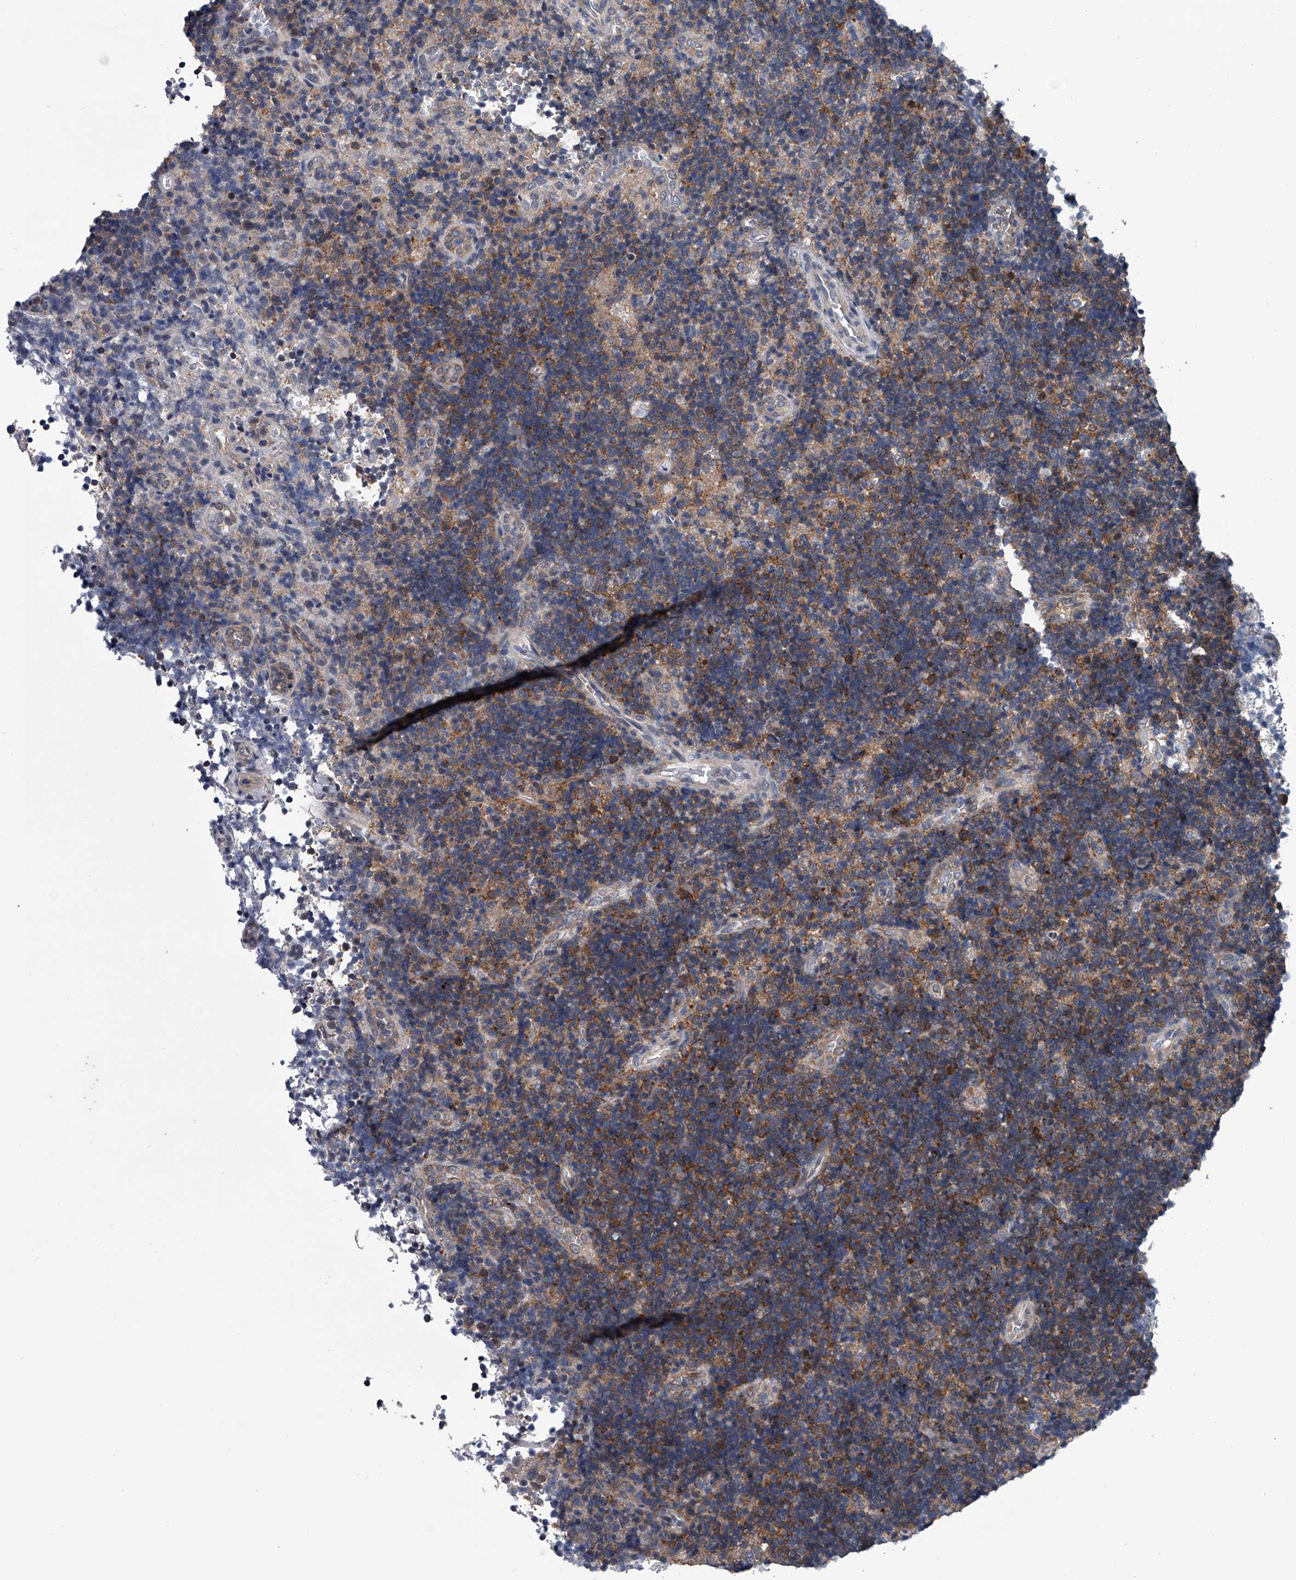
{"staining": {"intensity": "weak", "quantity": "25%-75%", "location": "cytoplasmic/membranous"}, "tissue": "lymph node", "cell_type": "Germinal center cells", "image_type": "normal", "snomed": [{"axis": "morphology", "description": "Normal tissue, NOS"}, {"axis": "topography", "description": "Lymph node"}], "caption": "Immunohistochemical staining of benign human lymph node reveals low levels of weak cytoplasmic/membranous staining in approximately 25%-75% of germinal center cells.", "gene": "PPP2R5D", "patient": {"sex": "female", "age": 22}}